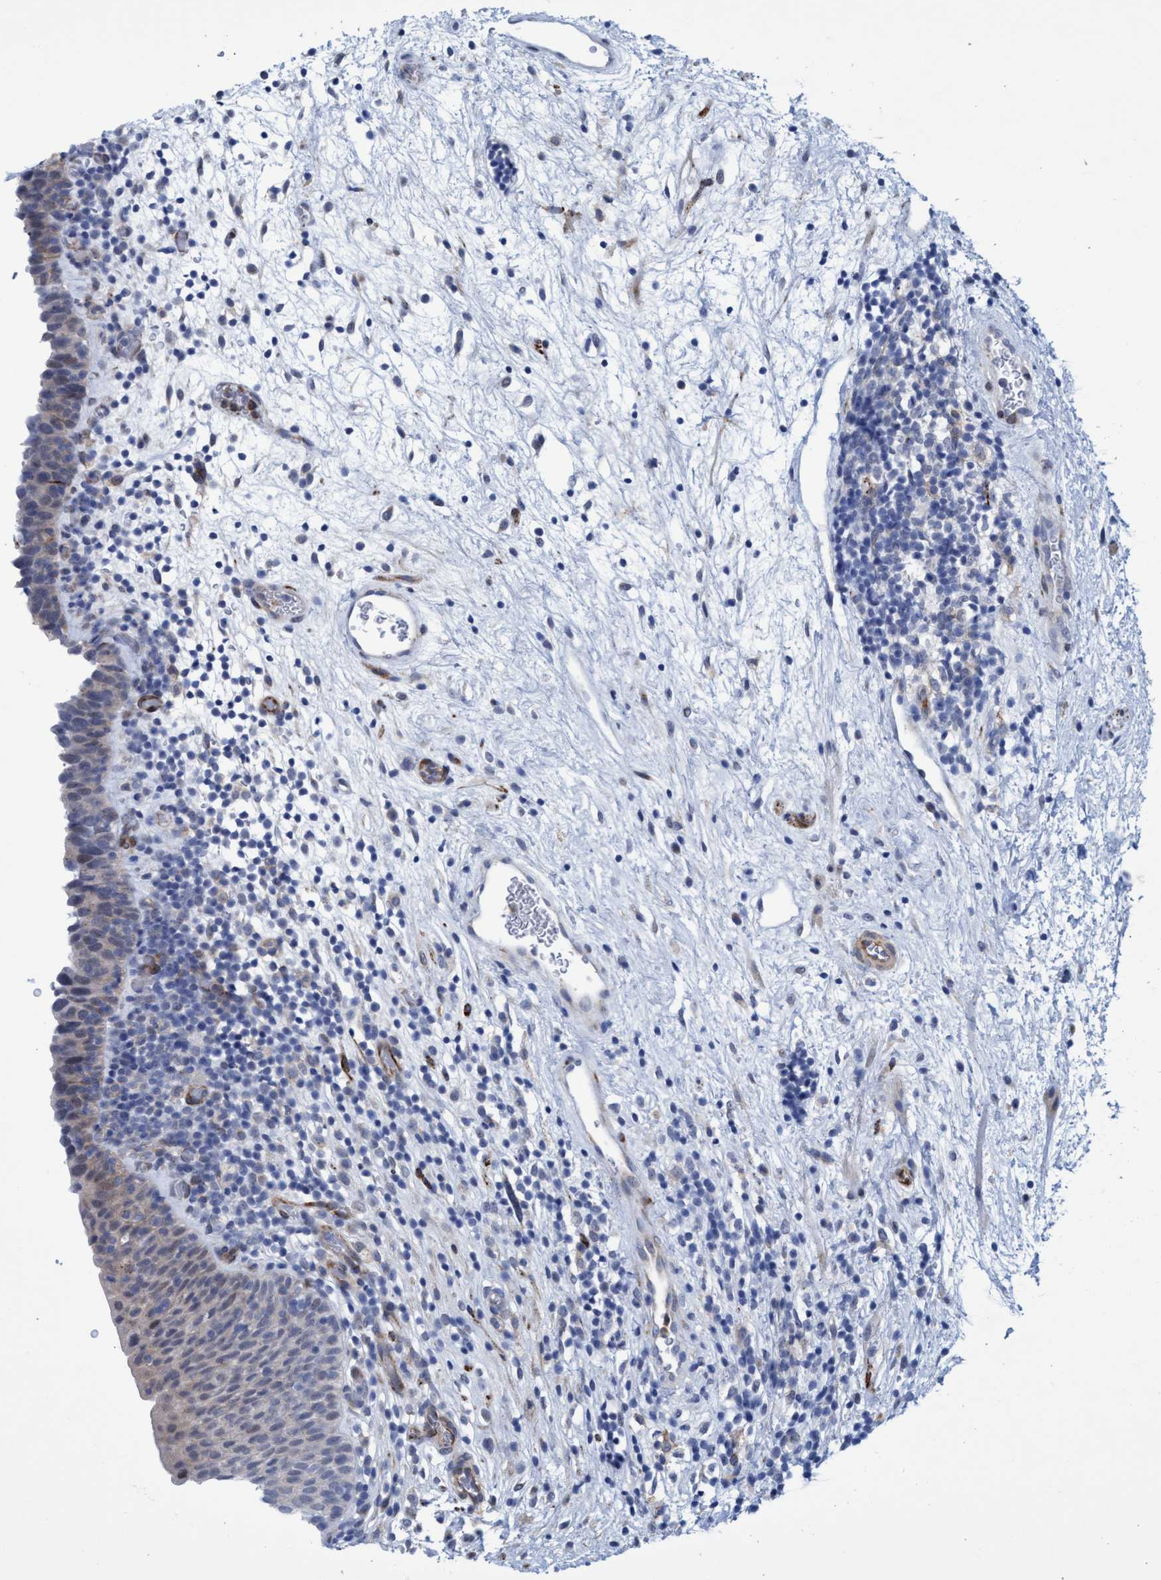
{"staining": {"intensity": "negative", "quantity": "none", "location": "none"}, "tissue": "urinary bladder", "cell_type": "Urothelial cells", "image_type": "normal", "snomed": [{"axis": "morphology", "description": "Normal tissue, NOS"}, {"axis": "topography", "description": "Urinary bladder"}], "caption": "This is a image of IHC staining of unremarkable urinary bladder, which shows no expression in urothelial cells.", "gene": "SLC43A2", "patient": {"sex": "male", "age": 37}}